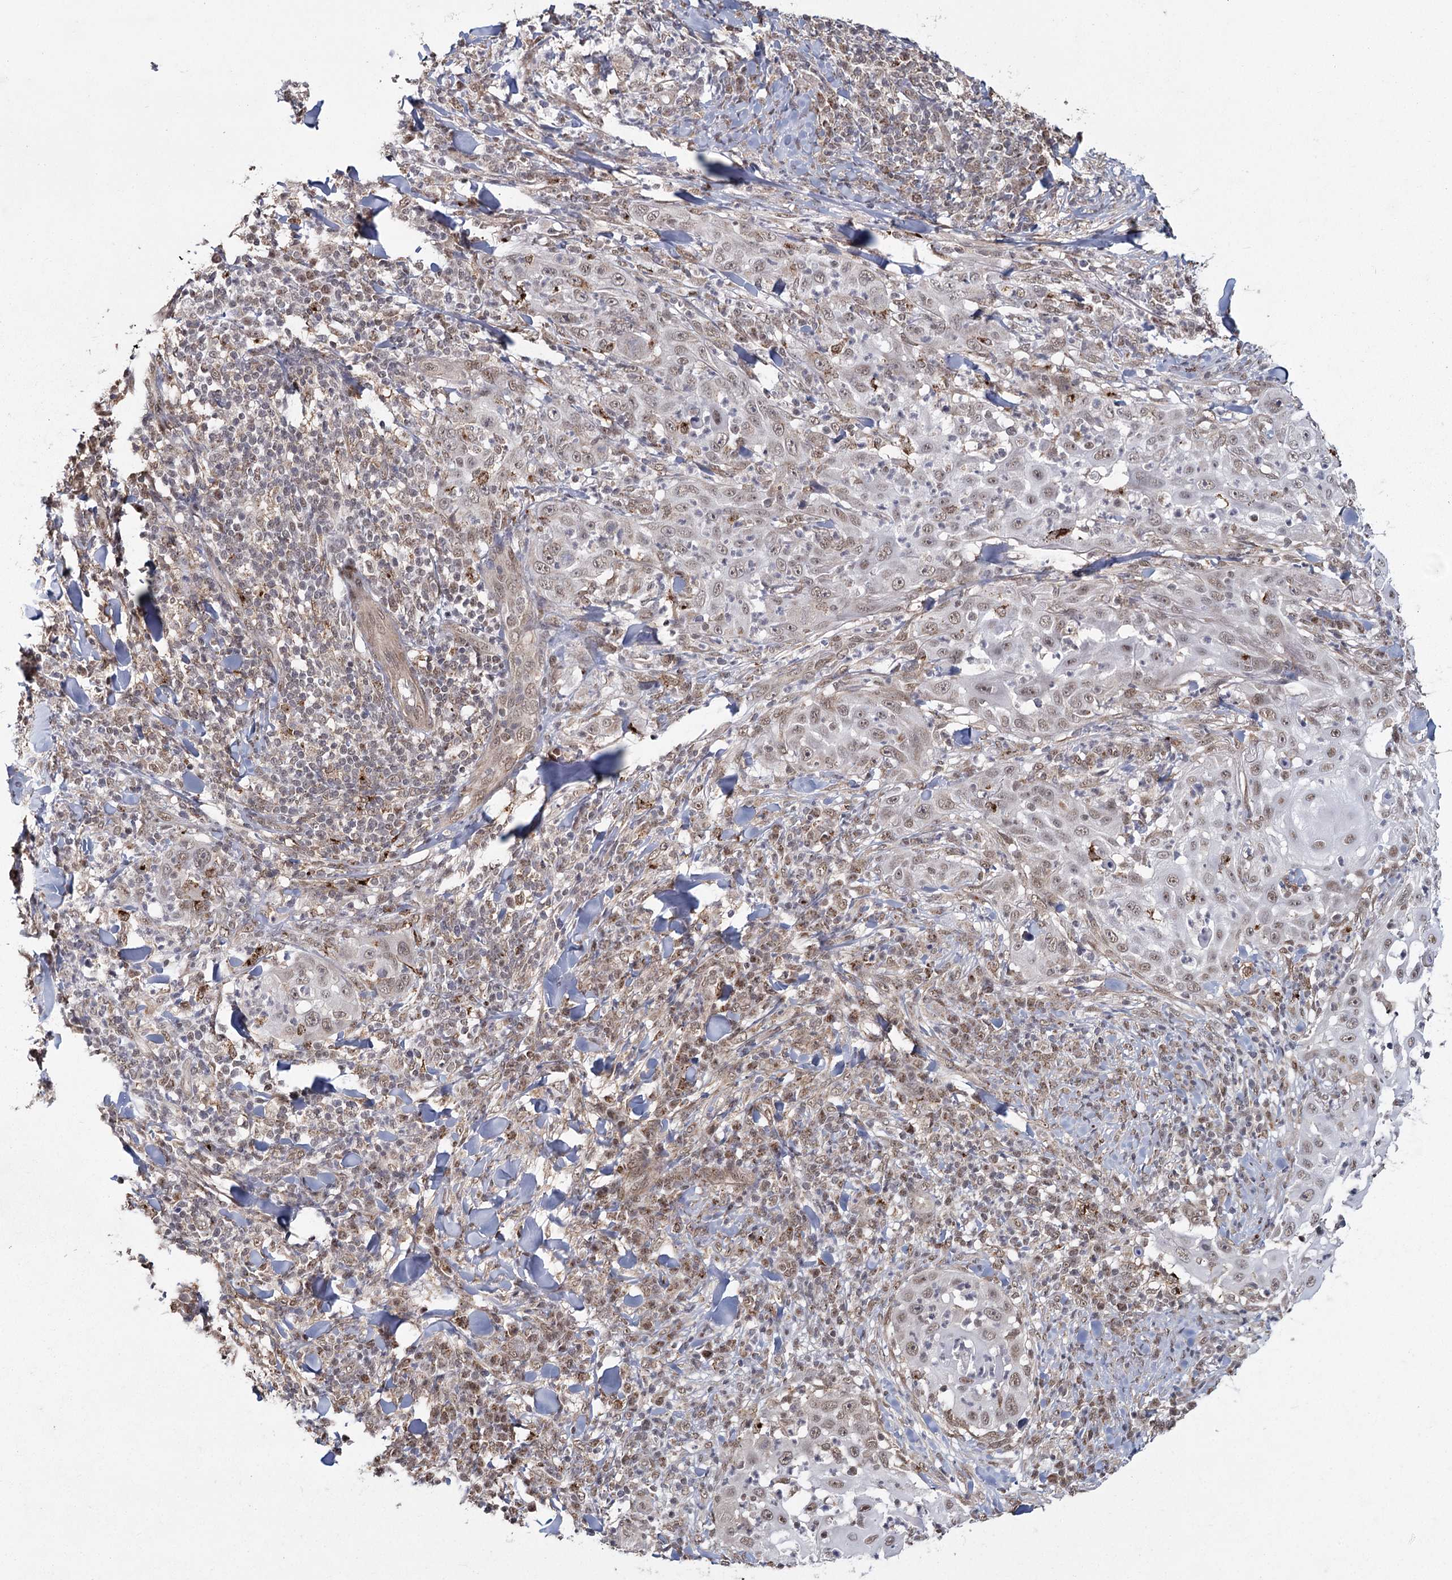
{"staining": {"intensity": "weak", "quantity": "25%-75%", "location": "nuclear"}, "tissue": "skin cancer", "cell_type": "Tumor cells", "image_type": "cancer", "snomed": [{"axis": "morphology", "description": "Squamous cell carcinoma, NOS"}, {"axis": "topography", "description": "Skin"}], "caption": "Immunohistochemical staining of human squamous cell carcinoma (skin) reveals low levels of weak nuclear positivity in approximately 25%-75% of tumor cells.", "gene": "ZCCHC24", "patient": {"sex": "female", "age": 44}}